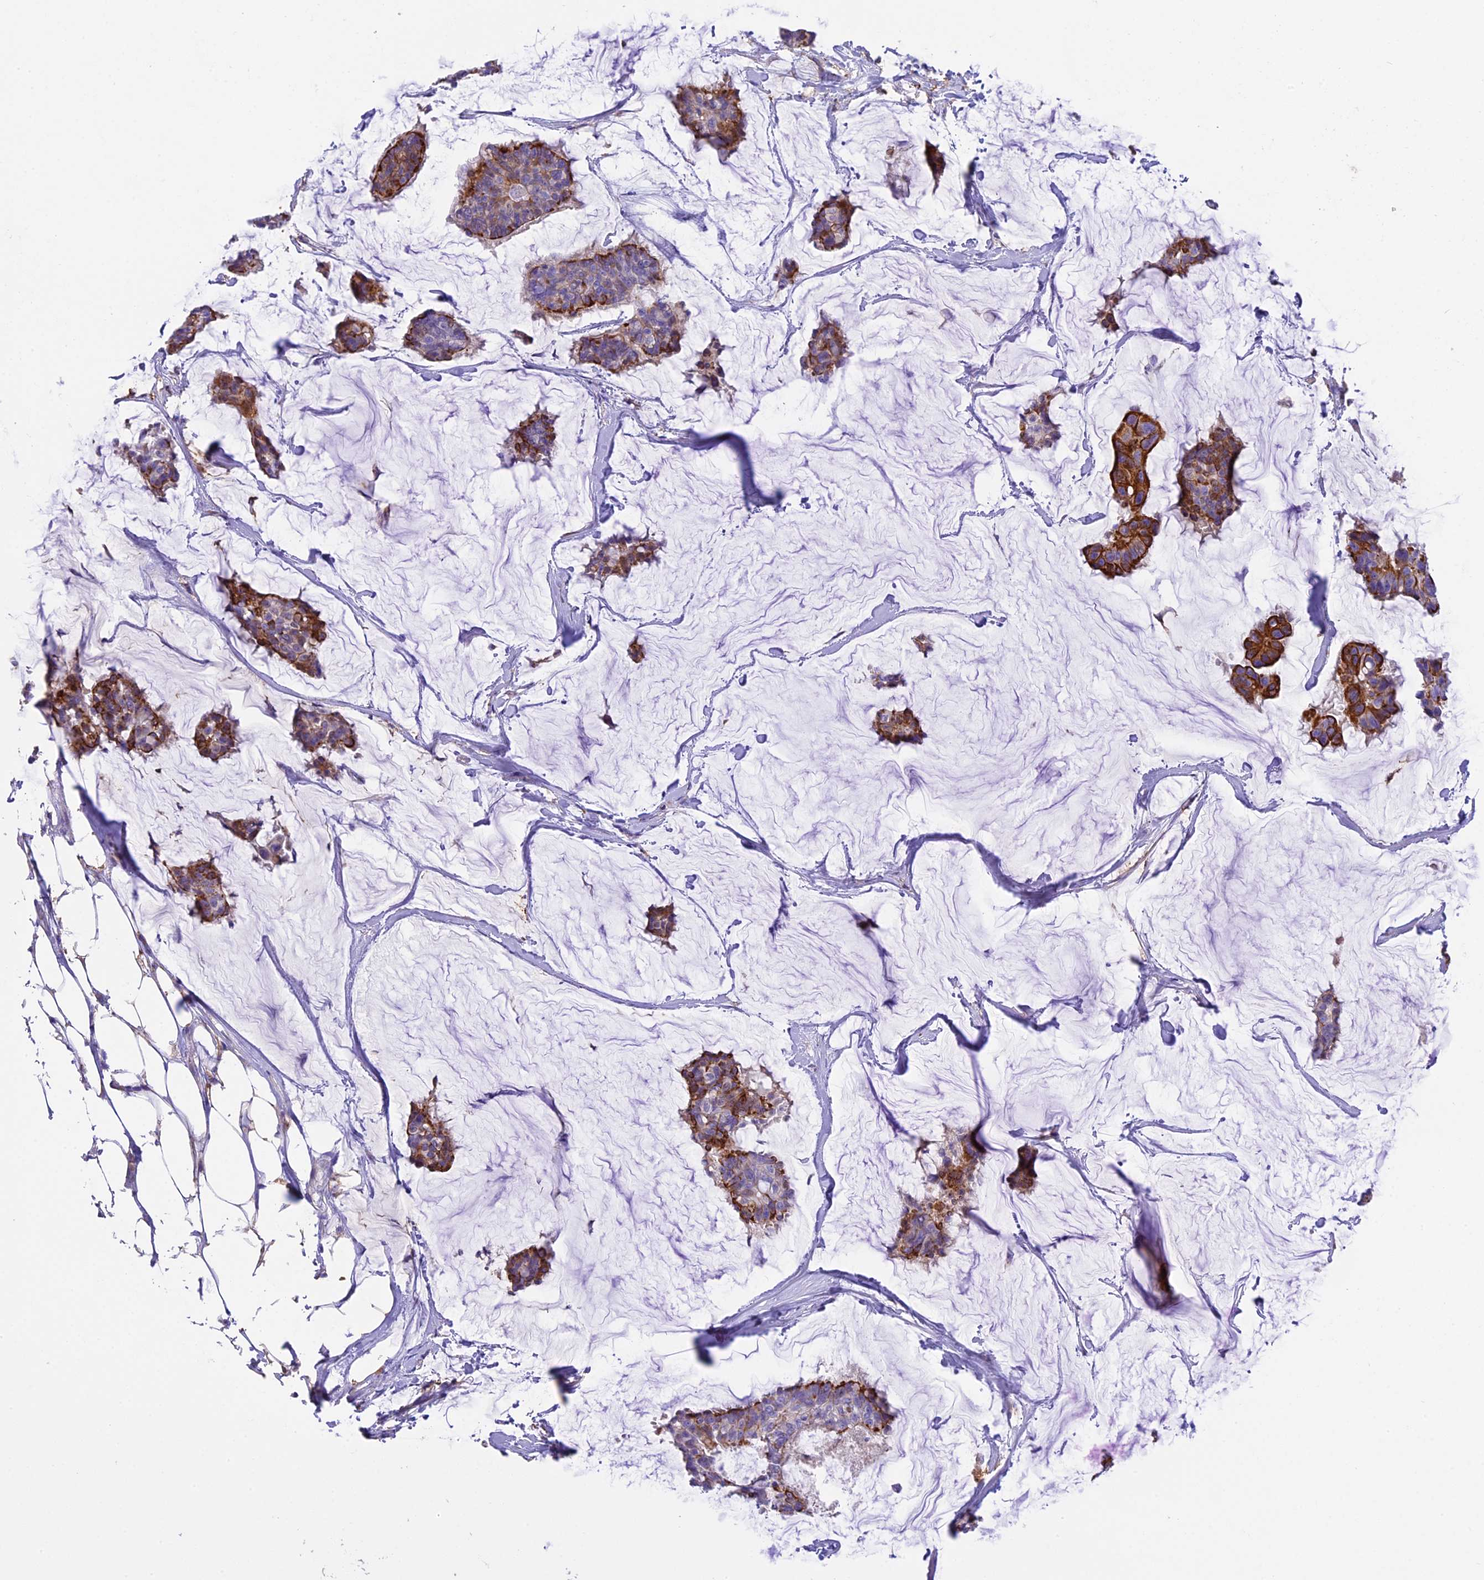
{"staining": {"intensity": "strong", "quantity": "25%-75%", "location": "cytoplasmic/membranous"}, "tissue": "breast cancer", "cell_type": "Tumor cells", "image_type": "cancer", "snomed": [{"axis": "morphology", "description": "Duct carcinoma"}, {"axis": "topography", "description": "Breast"}], "caption": "Strong cytoplasmic/membranous expression is identified in about 25%-75% of tumor cells in infiltrating ductal carcinoma (breast).", "gene": "NOD2", "patient": {"sex": "female", "age": 93}}